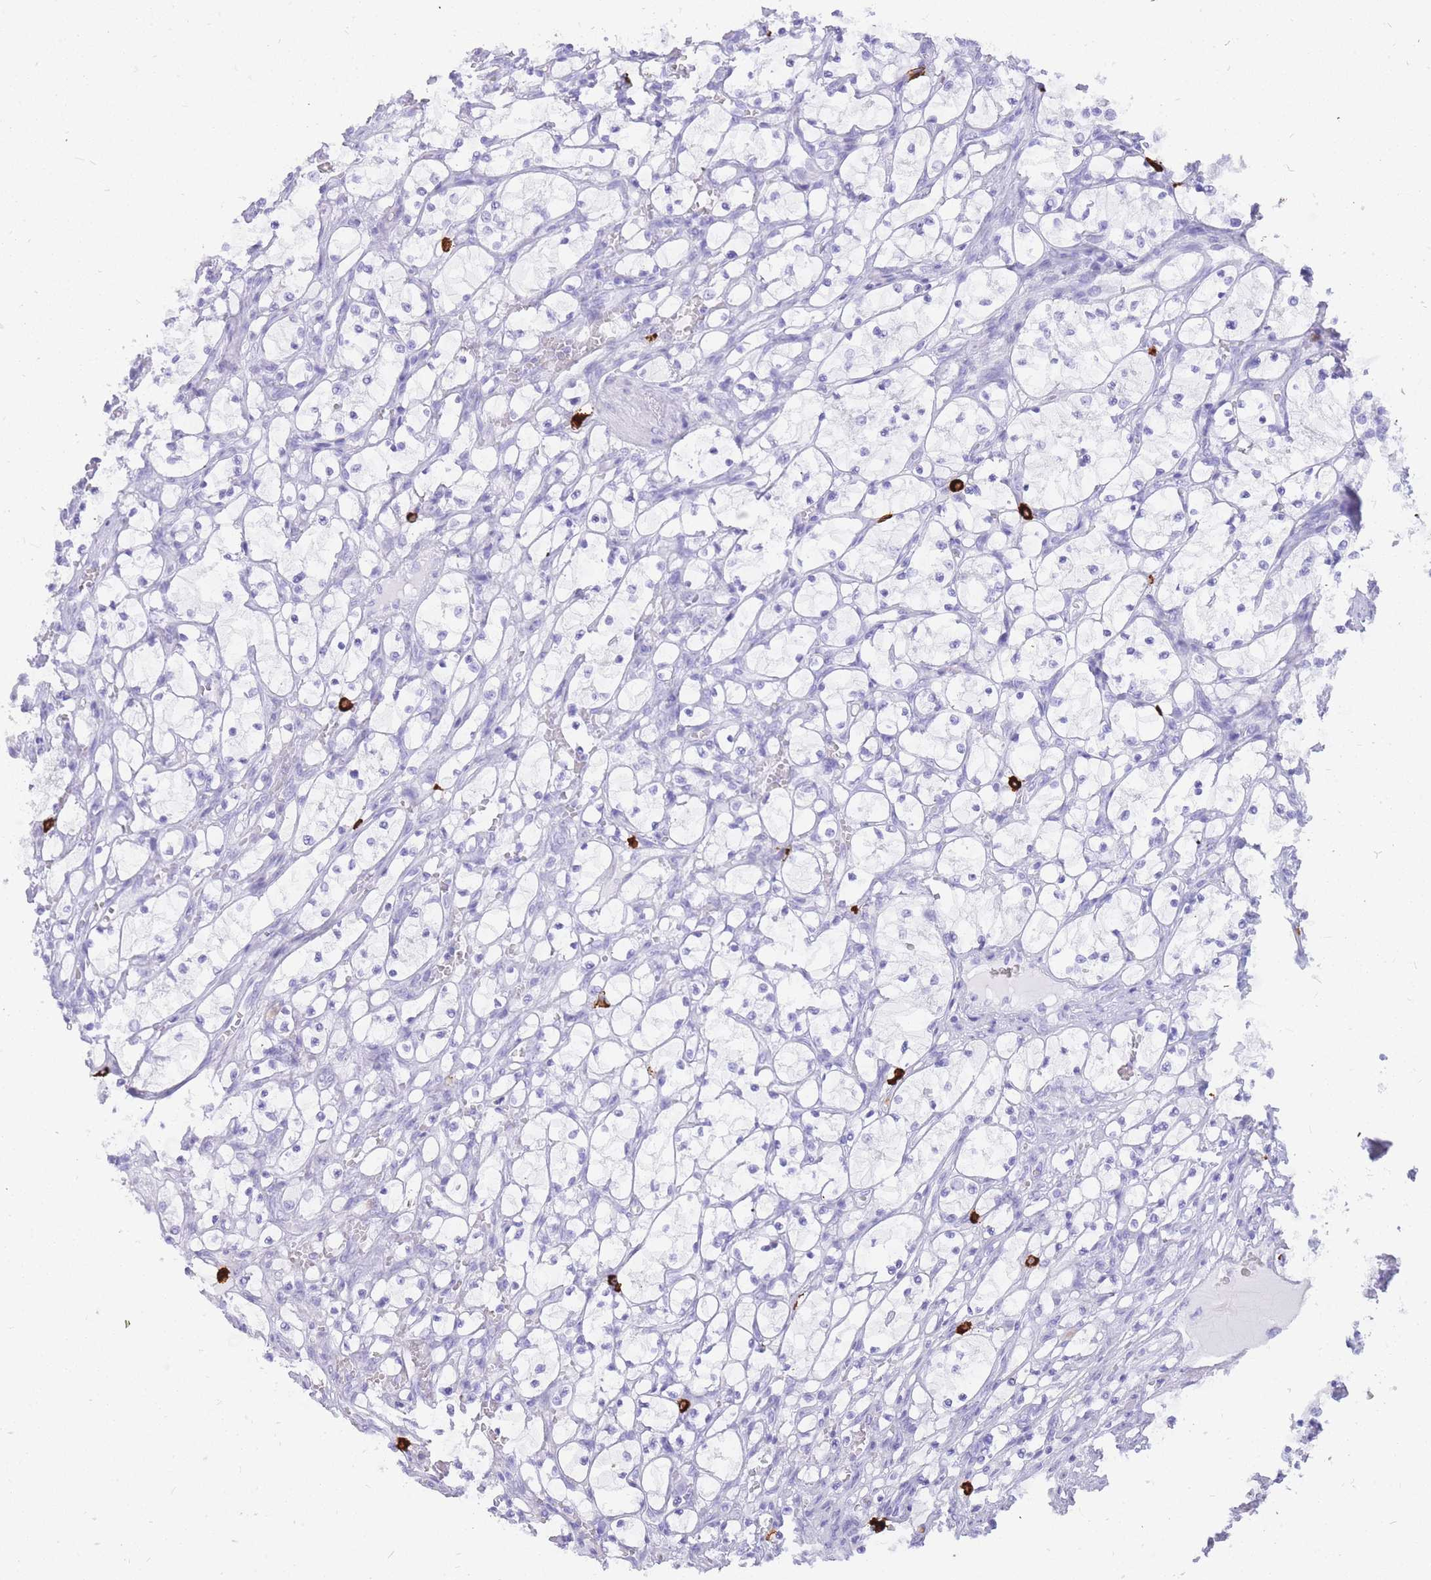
{"staining": {"intensity": "negative", "quantity": "none", "location": "none"}, "tissue": "renal cancer", "cell_type": "Tumor cells", "image_type": "cancer", "snomed": [{"axis": "morphology", "description": "Adenocarcinoma, NOS"}, {"axis": "topography", "description": "Kidney"}], "caption": "Immunohistochemistry (IHC) image of human renal cancer (adenocarcinoma) stained for a protein (brown), which reveals no positivity in tumor cells.", "gene": "HERC1", "patient": {"sex": "female", "age": 69}}